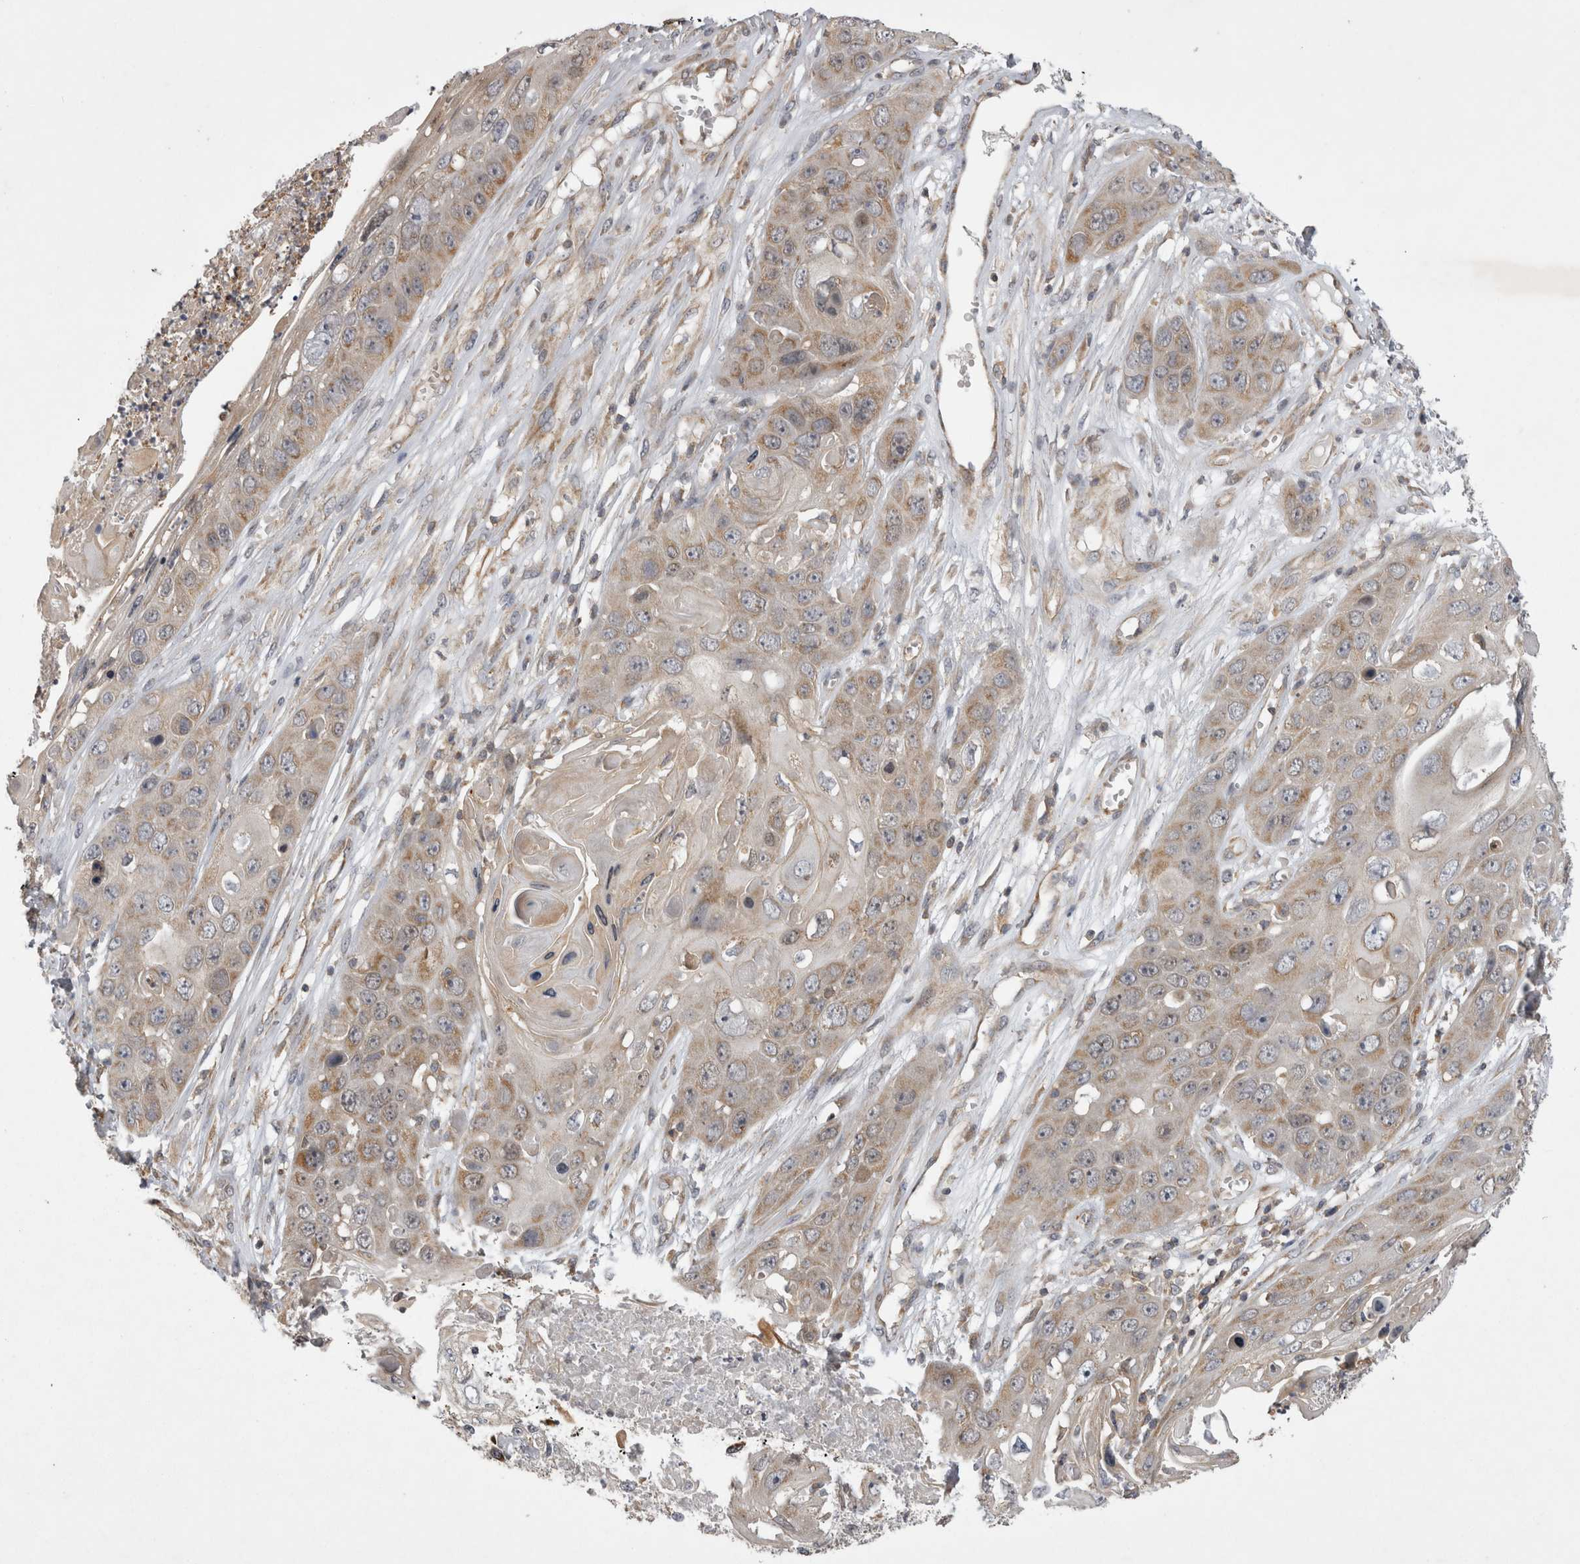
{"staining": {"intensity": "weak", "quantity": "25%-75%", "location": "cytoplasmic/membranous"}, "tissue": "skin cancer", "cell_type": "Tumor cells", "image_type": "cancer", "snomed": [{"axis": "morphology", "description": "Squamous cell carcinoma, NOS"}, {"axis": "topography", "description": "Skin"}], "caption": "IHC image of neoplastic tissue: human skin cancer (squamous cell carcinoma) stained using immunohistochemistry displays low levels of weak protein expression localized specifically in the cytoplasmic/membranous of tumor cells, appearing as a cytoplasmic/membranous brown color.", "gene": "TSPOAP1", "patient": {"sex": "male", "age": 55}}